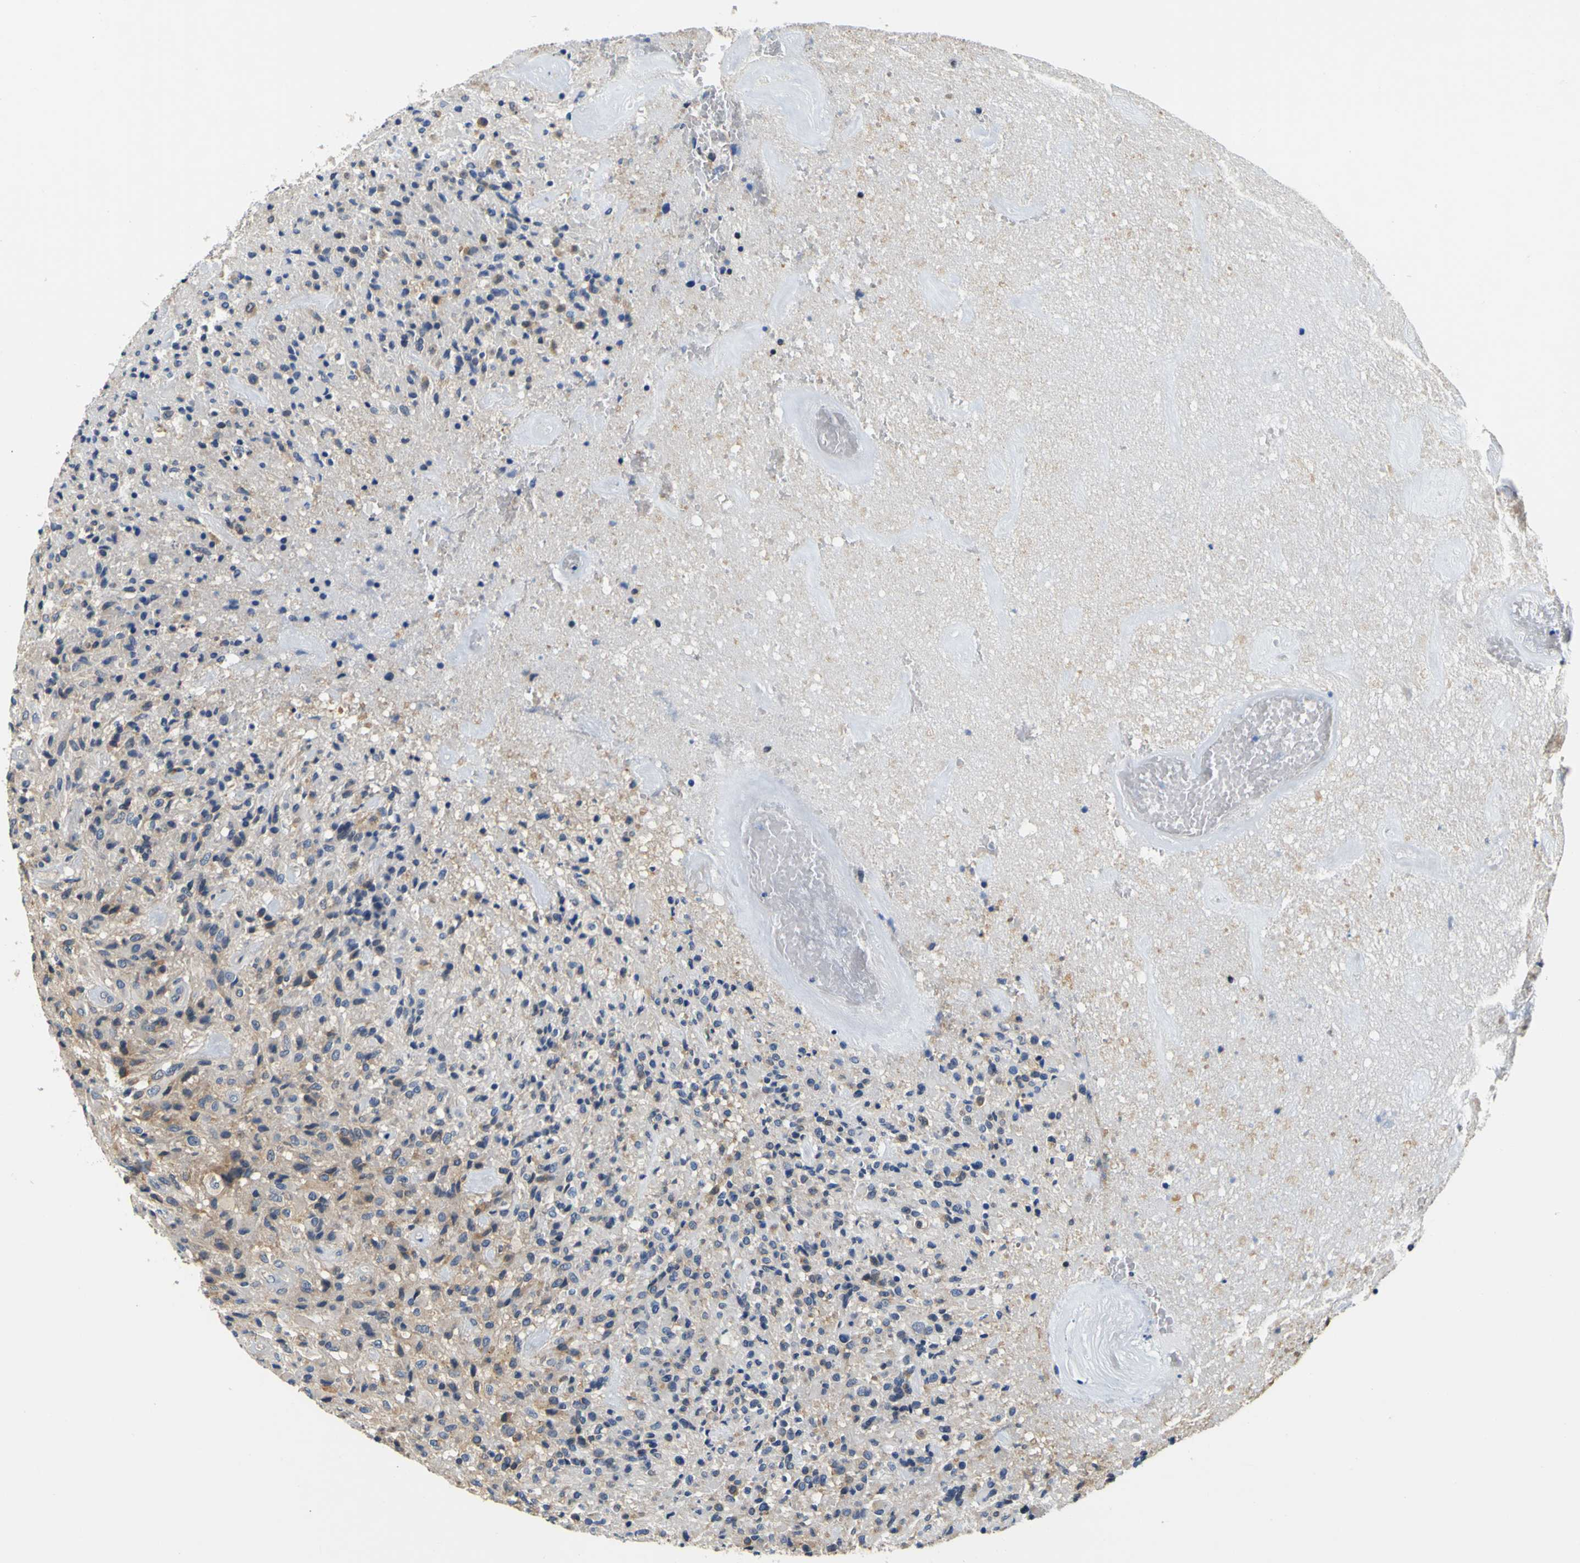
{"staining": {"intensity": "weak", "quantity": ">75%", "location": "cytoplasmic/membranous"}, "tissue": "glioma", "cell_type": "Tumor cells", "image_type": "cancer", "snomed": [{"axis": "morphology", "description": "Glioma, malignant, High grade"}, {"axis": "topography", "description": "Brain"}], "caption": "The immunohistochemical stain labels weak cytoplasmic/membranous expression in tumor cells of malignant glioma (high-grade) tissue.", "gene": "TNIK", "patient": {"sex": "male", "age": 71}}